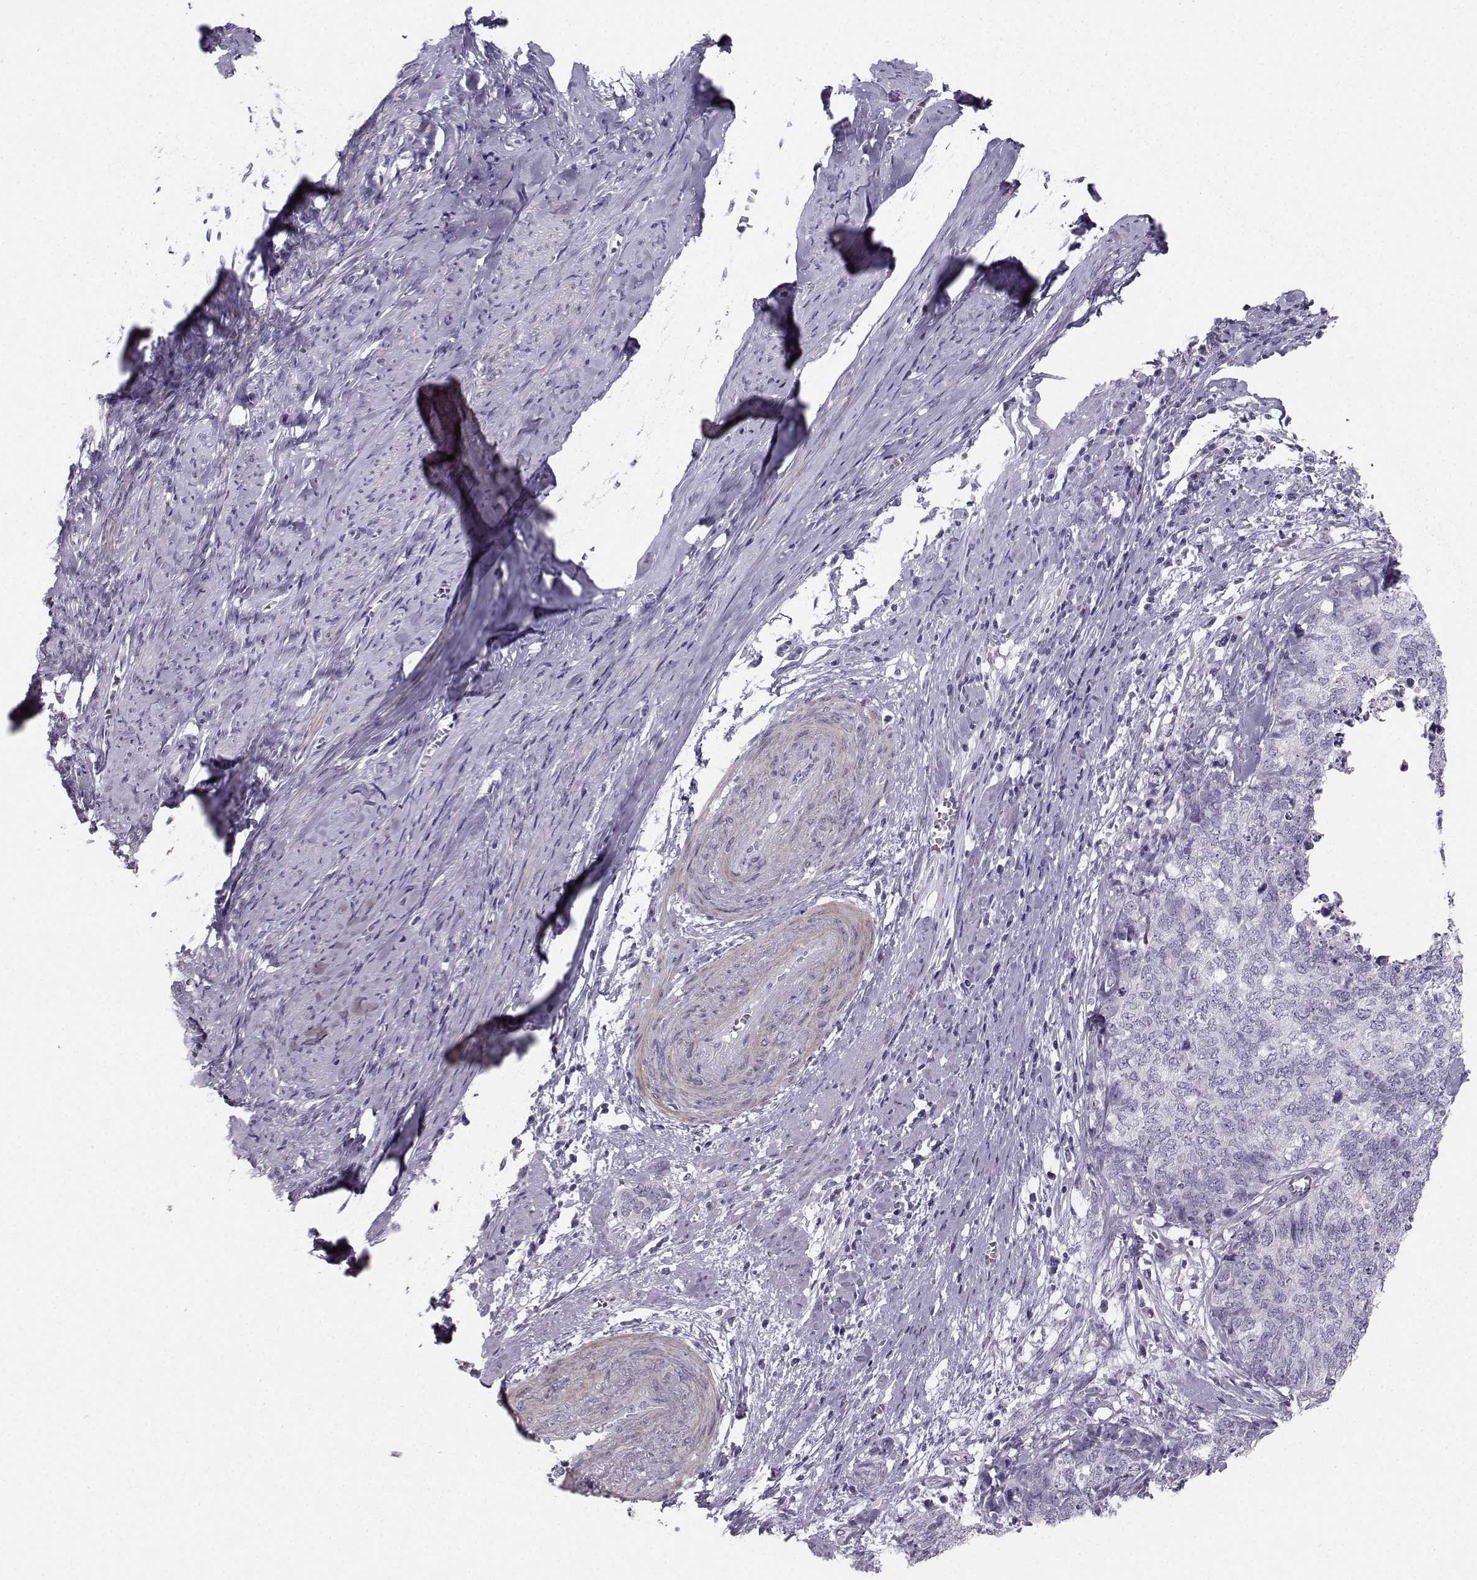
{"staining": {"intensity": "negative", "quantity": "none", "location": "none"}, "tissue": "cervical cancer", "cell_type": "Tumor cells", "image_type": "cancer", "snomed": [{"axis": "morphology", "description": "Squamous cell carcinoma, NOS"}, {"axis": "topography", "description": "Cervix"}], "caption": "Tumor cells show no significant positivity in squamous cell carcinoma (cervical).", "gene": "CASR", "patient": {"sex": "female", "age": 63}}